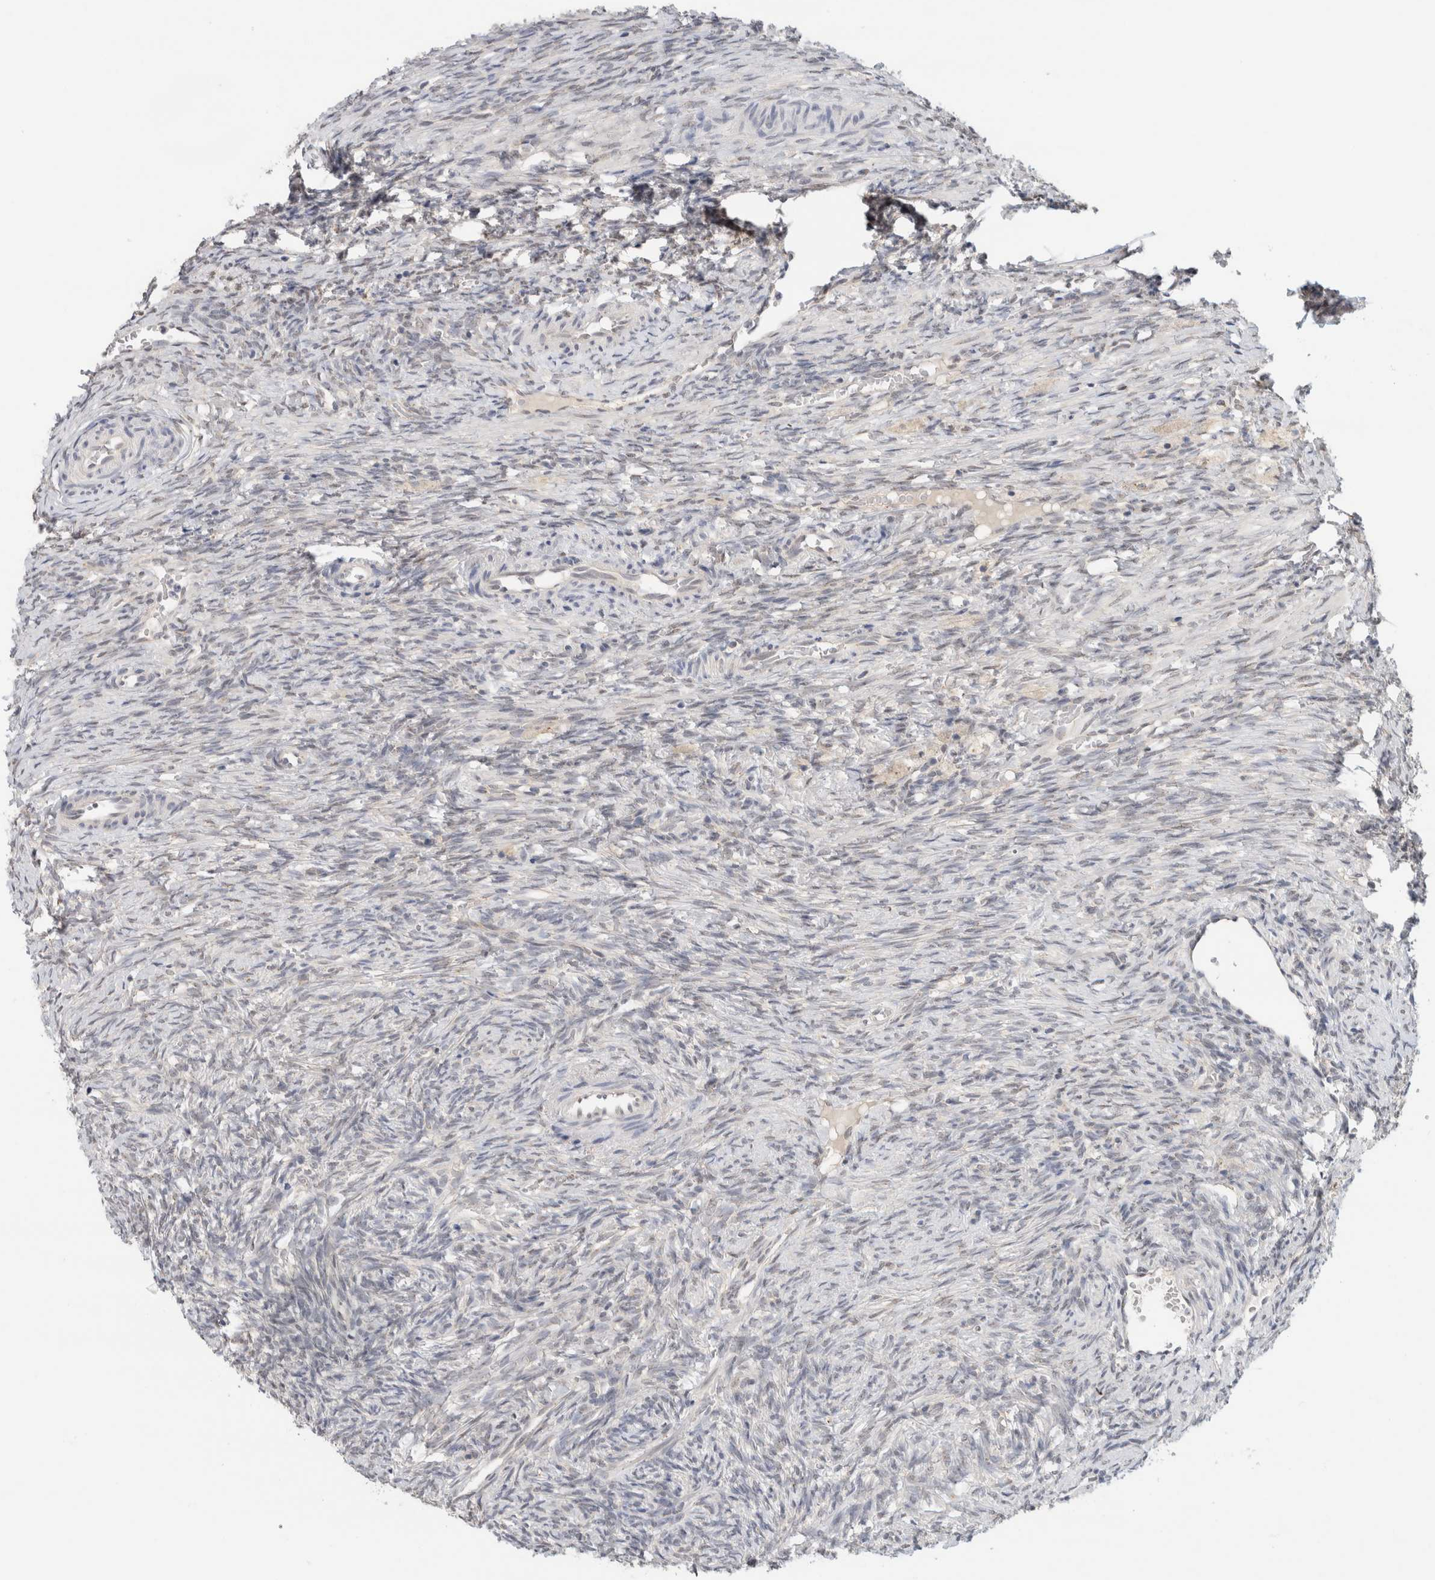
{"staining": {"intensity": "weak", "quantity": "<25%", "location": "nuclear"}, "tissue": "ovary", "cell_type": "Ovarian stroma cells", "image_type": "normal", "snomed": [{"axis": "morphology", "description": "Normal tissue, NOS"}, {"axis": "topography", "description": "Ovary"}], "caption": "This is a image of IHC staining of benign ovary, which shows no expression in ovarian stroma cells.", "gene": "EIF4G3", "patient": {"sex": "female", "age": 41}}